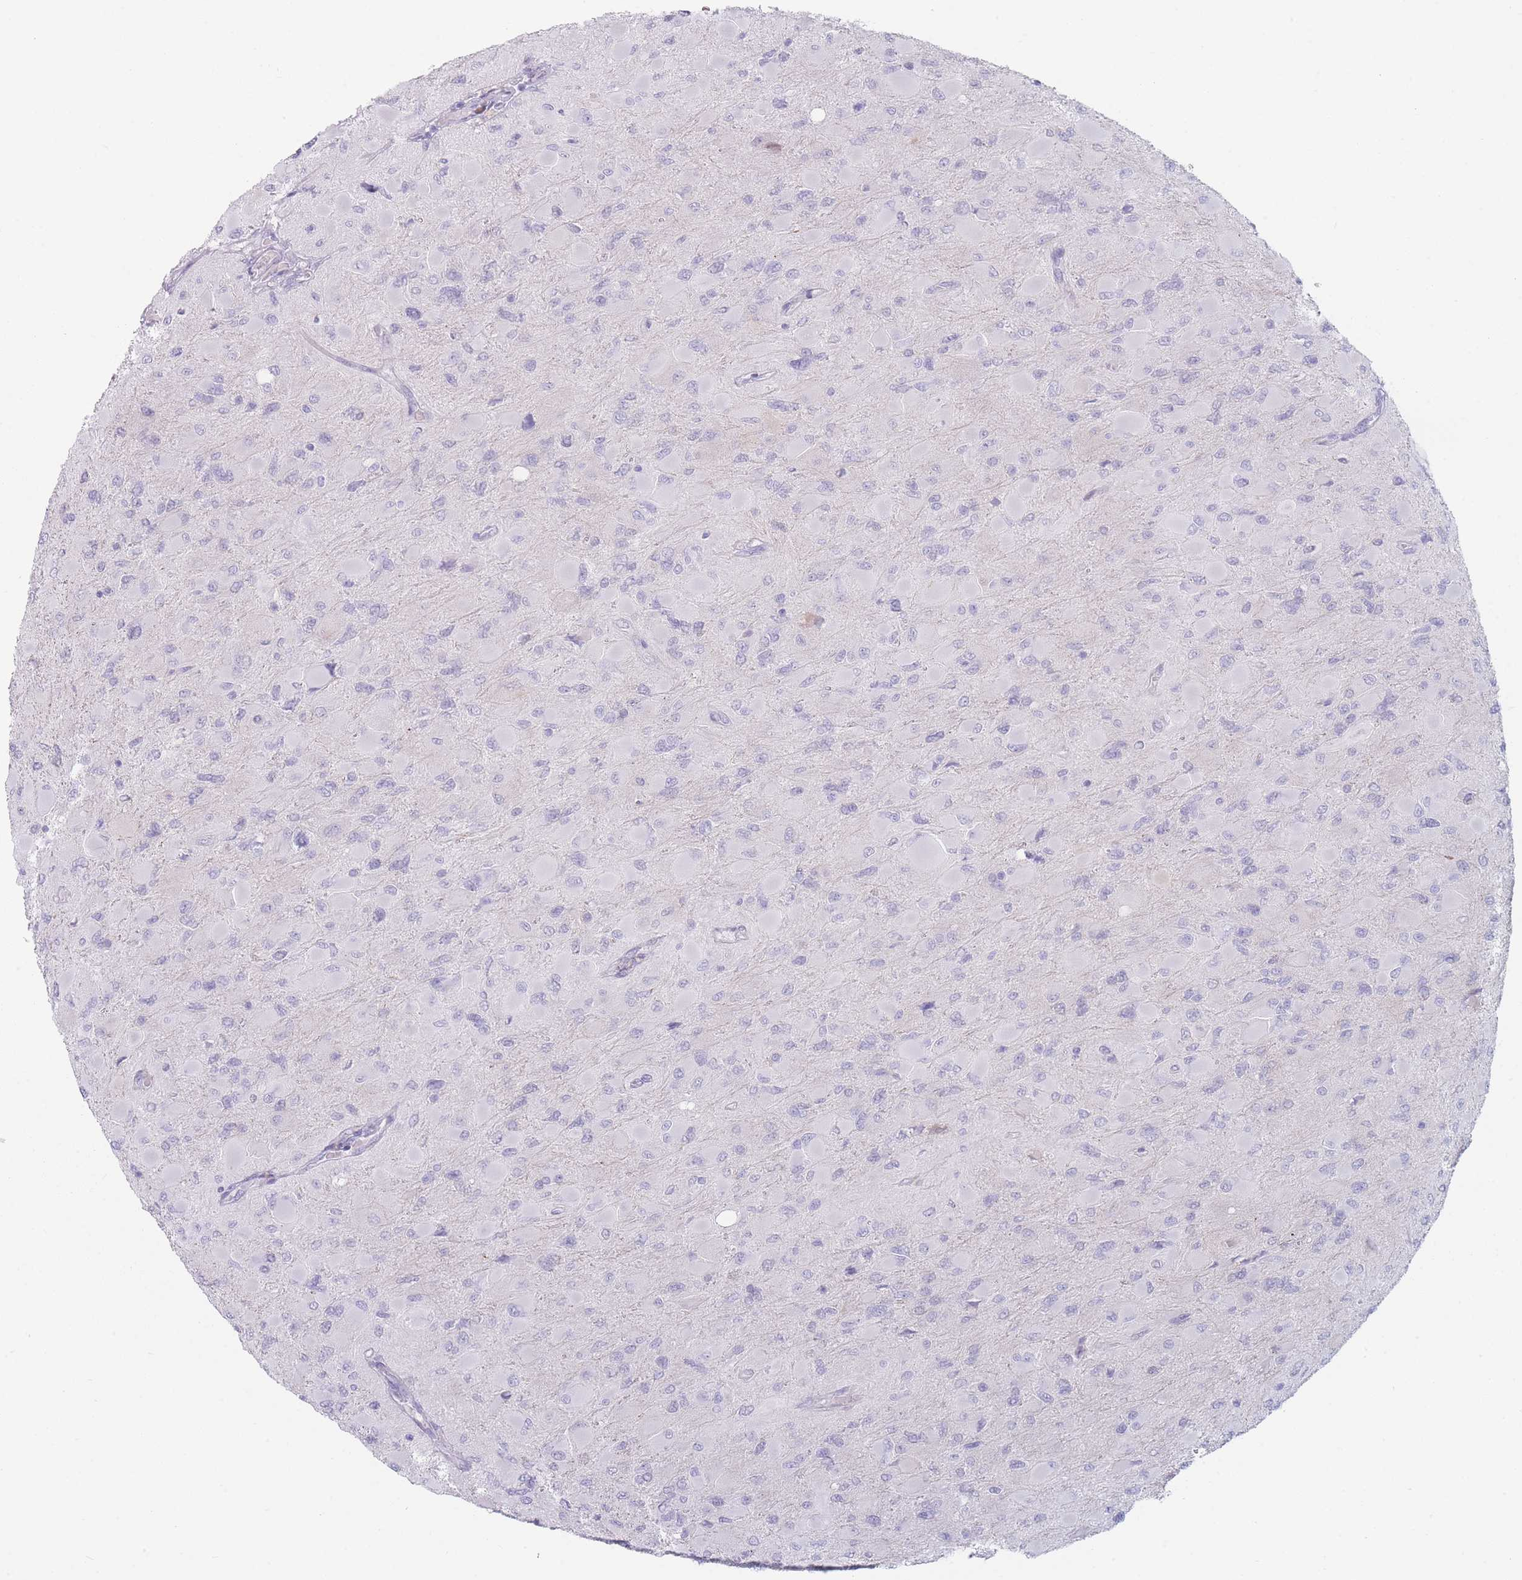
{"staining": {"intensity": "negative", "quantity": "none", "location": "none"}, "tissue": "glioma", "cell_type": "Tumor cells", "image_type": "cancer", "snomed": [{"axis": "morphology", "description": "Glioma, malignant, High grade"}, {"axis": "topography", "description": "Cerebral cortex"}], "caption": "There is no significant positivity in tumor cells of glioma.", "gene": "IFNA6", "patient": {"sex": "female", "age": 36}}